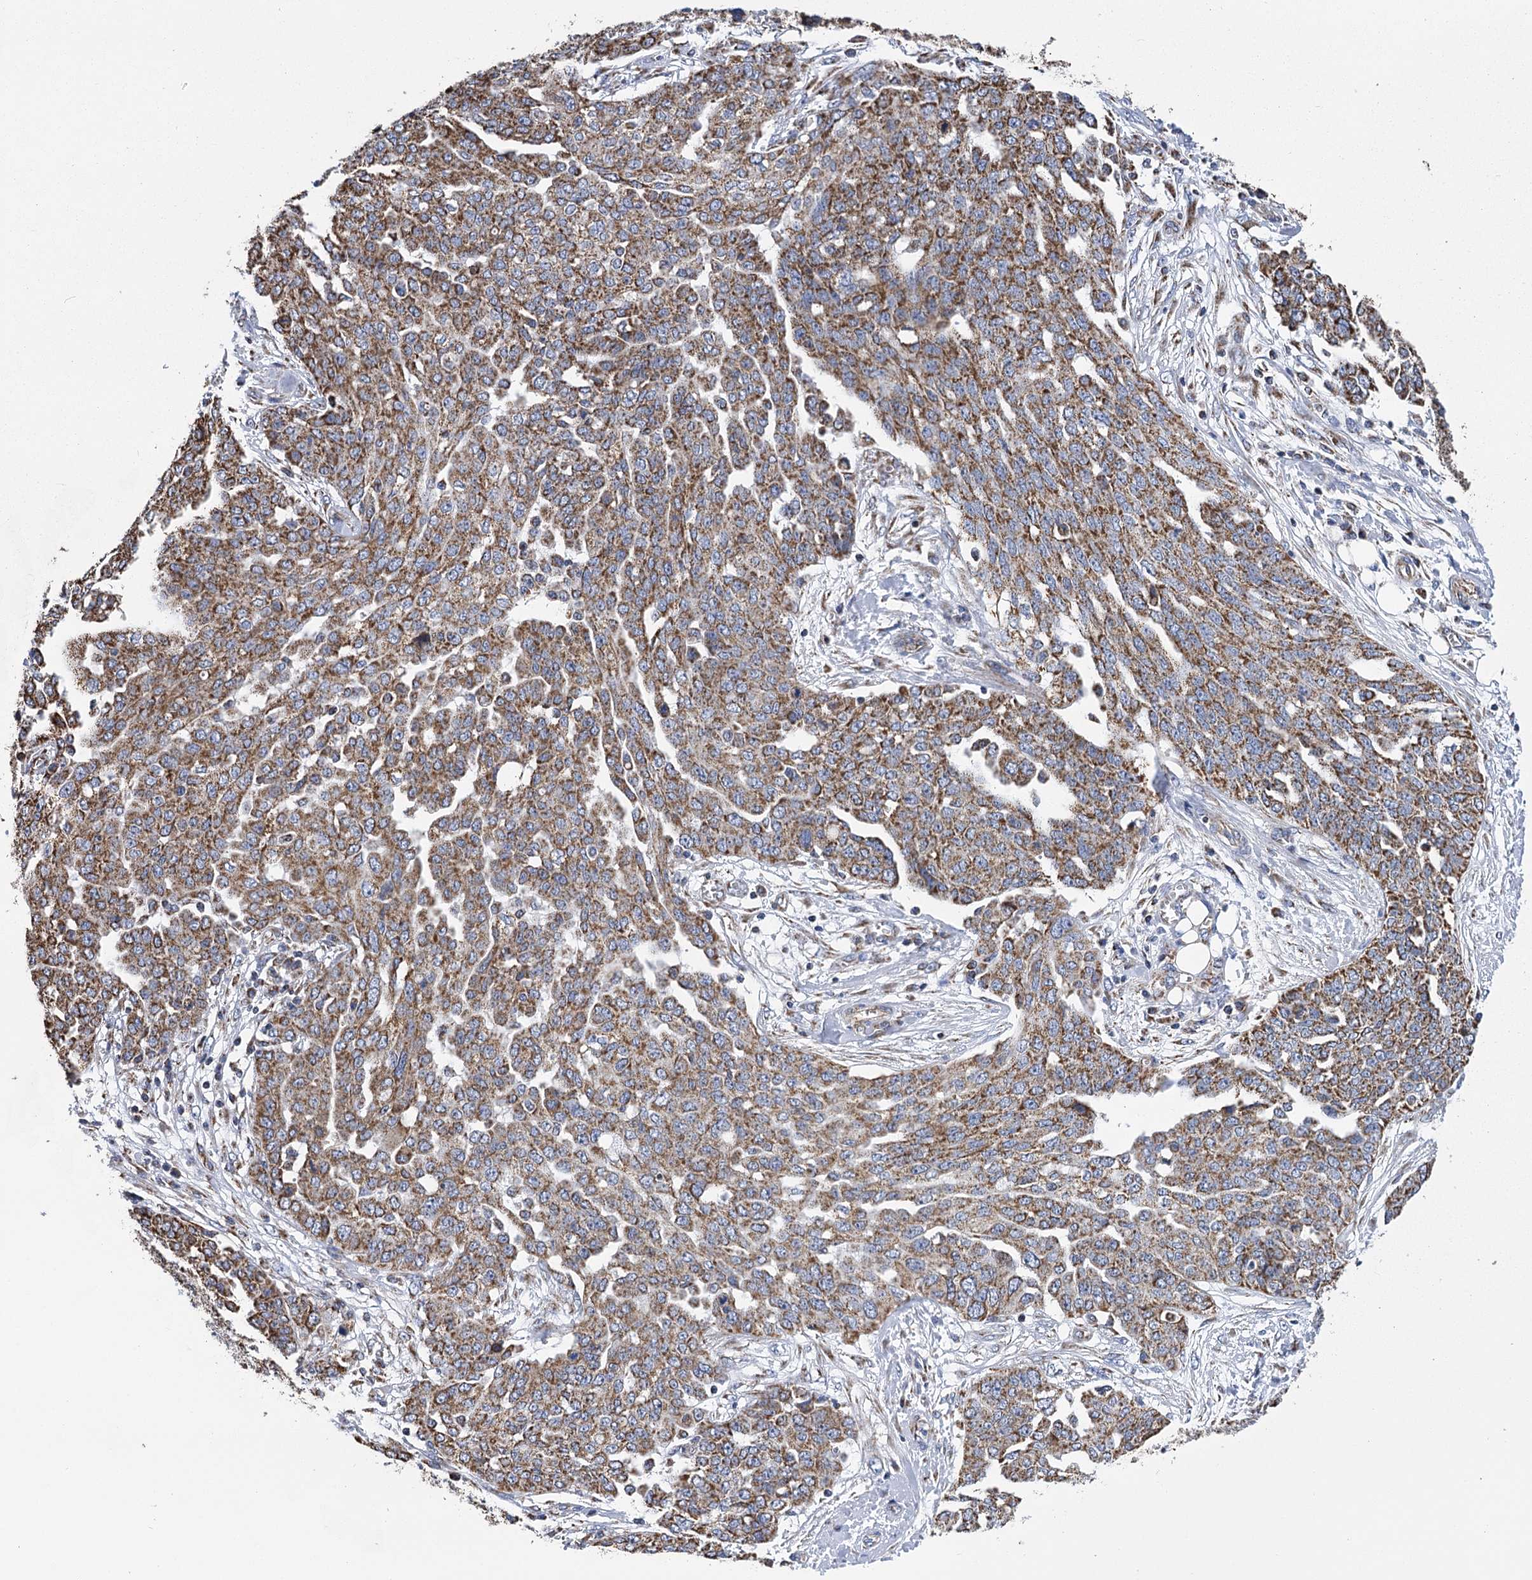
{"staining": {"intensity": "moderate", "quantity": ">75%", "location": "cytoplasmic/membranous"}, "tissue": "ovarian cancer", "cell_type": "Tumor cells", "image_type": "cancer", "snomed": [{"axis": "morphology", "description": "Cystadenocarcinoma, serous, NOS"}, {"axis": "topography", "description": "Soft tissue"}, {"axis": "topography", "description": "Ovary"}], "caption": "Protein analysis of ovarian cancer tissue demonstrates moderate cytoplasmic/membranous expression in approximately >75% of tumor cells. Immunohistochemistry stains the protein in brown and the nuclei are stained blue.", "gene": "CCDC73", "patient": {"sex": "female", "age": 57}}